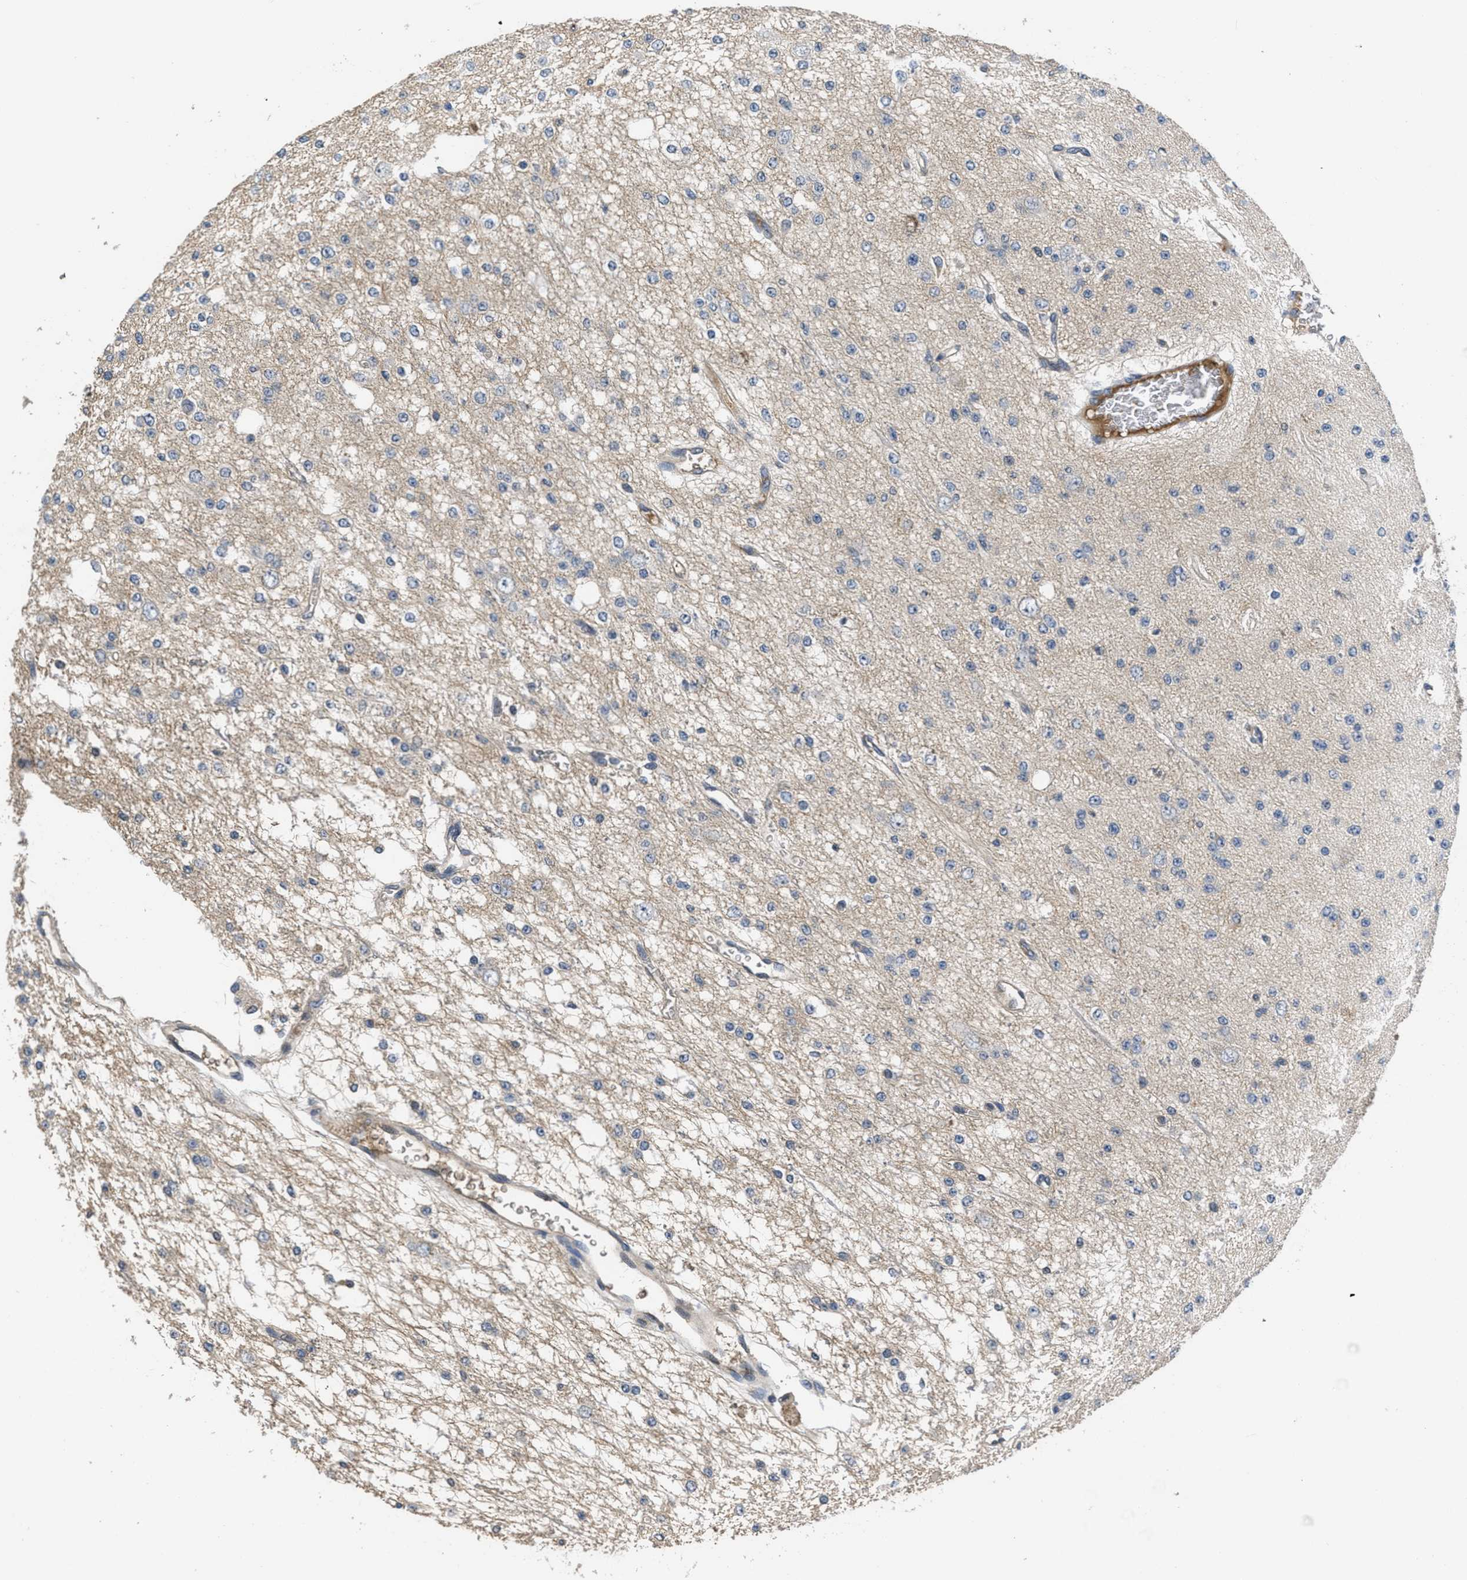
{"staining": {"intensity": "weak", "quantity": "25%-75%", "location": "cytoplasmic/membranous"}, "tissue": "glioma", "cell_type": "Tumor cells", "image_type": "cancer", "snomed": [{"axis": "morphology", "description": "Glioma, malignant, Low grade"}, {"axis": "topography", "description": "Brain"}], "caption": "Tumor cells demonstrate low levels of weak cytoplasmic/membranous staining in approximately 25%-75% of cells in human glioma. The staining was performed using DAB to visualize the protein expression in brown, while the nuclei were stained in blue with hematoxylin (Magnification: 20x).", "gene": "ANGPT1", "patient": {"sex": "male", "age": 38}}